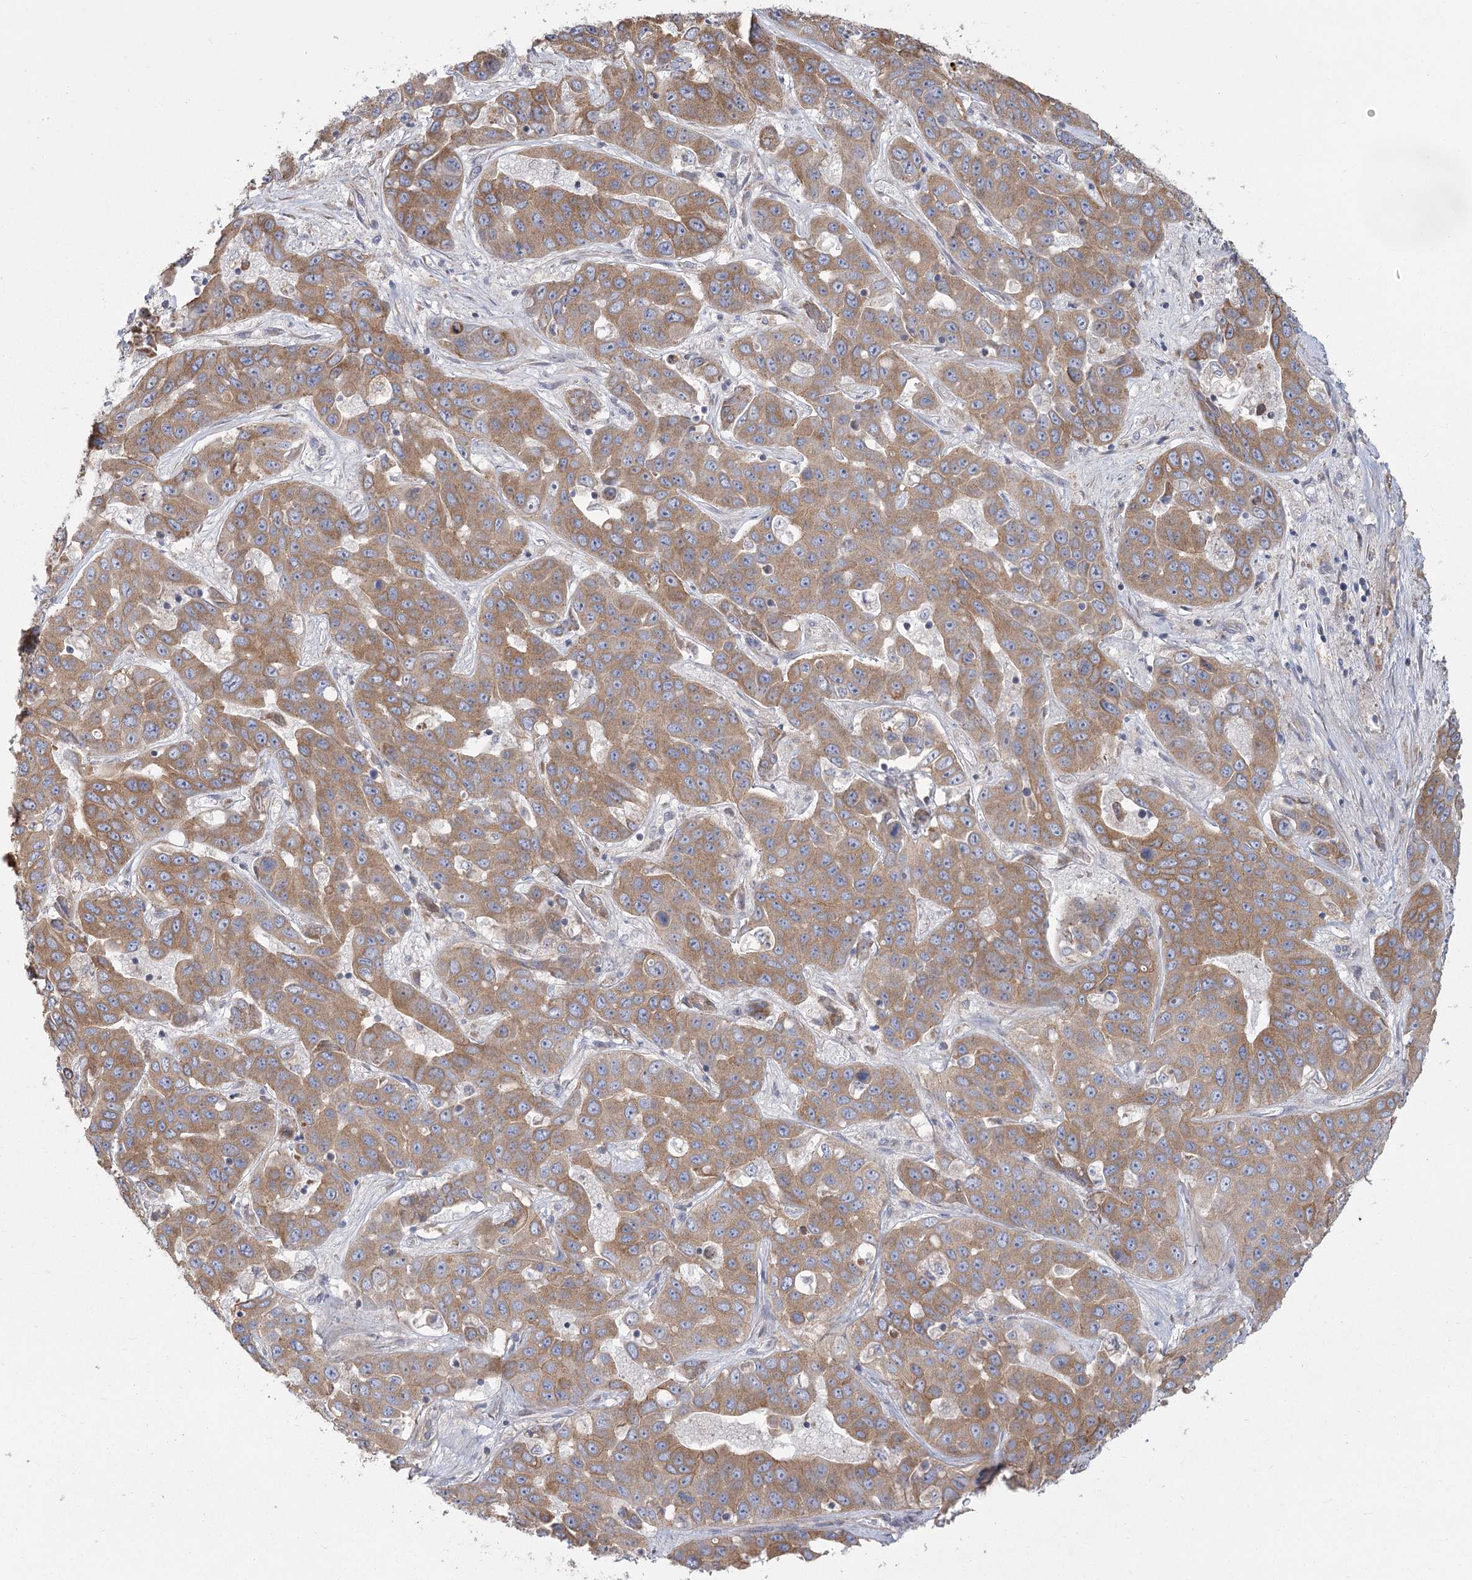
{"staining": {"intensity": "moderate", "quantity": ">75%", "location": "cytoplasmic/membranous"}, "tissue": "liver cancer", "cell_type": "Tumor cells", "image_type": "cancer", "snomed": [{"axis": "morphology", "description": "Cholangiocarcinoma"}, {"axis": "topography", "description": "Liver"}], "caption": "Tumor cells demonstrate moderate cytoplasmic/membranous expression in approximately >75% of cells in cholangiocarcinoma (liver).", "gene": "CNTLN", "patient": {"sex": "female", "age": 52}}